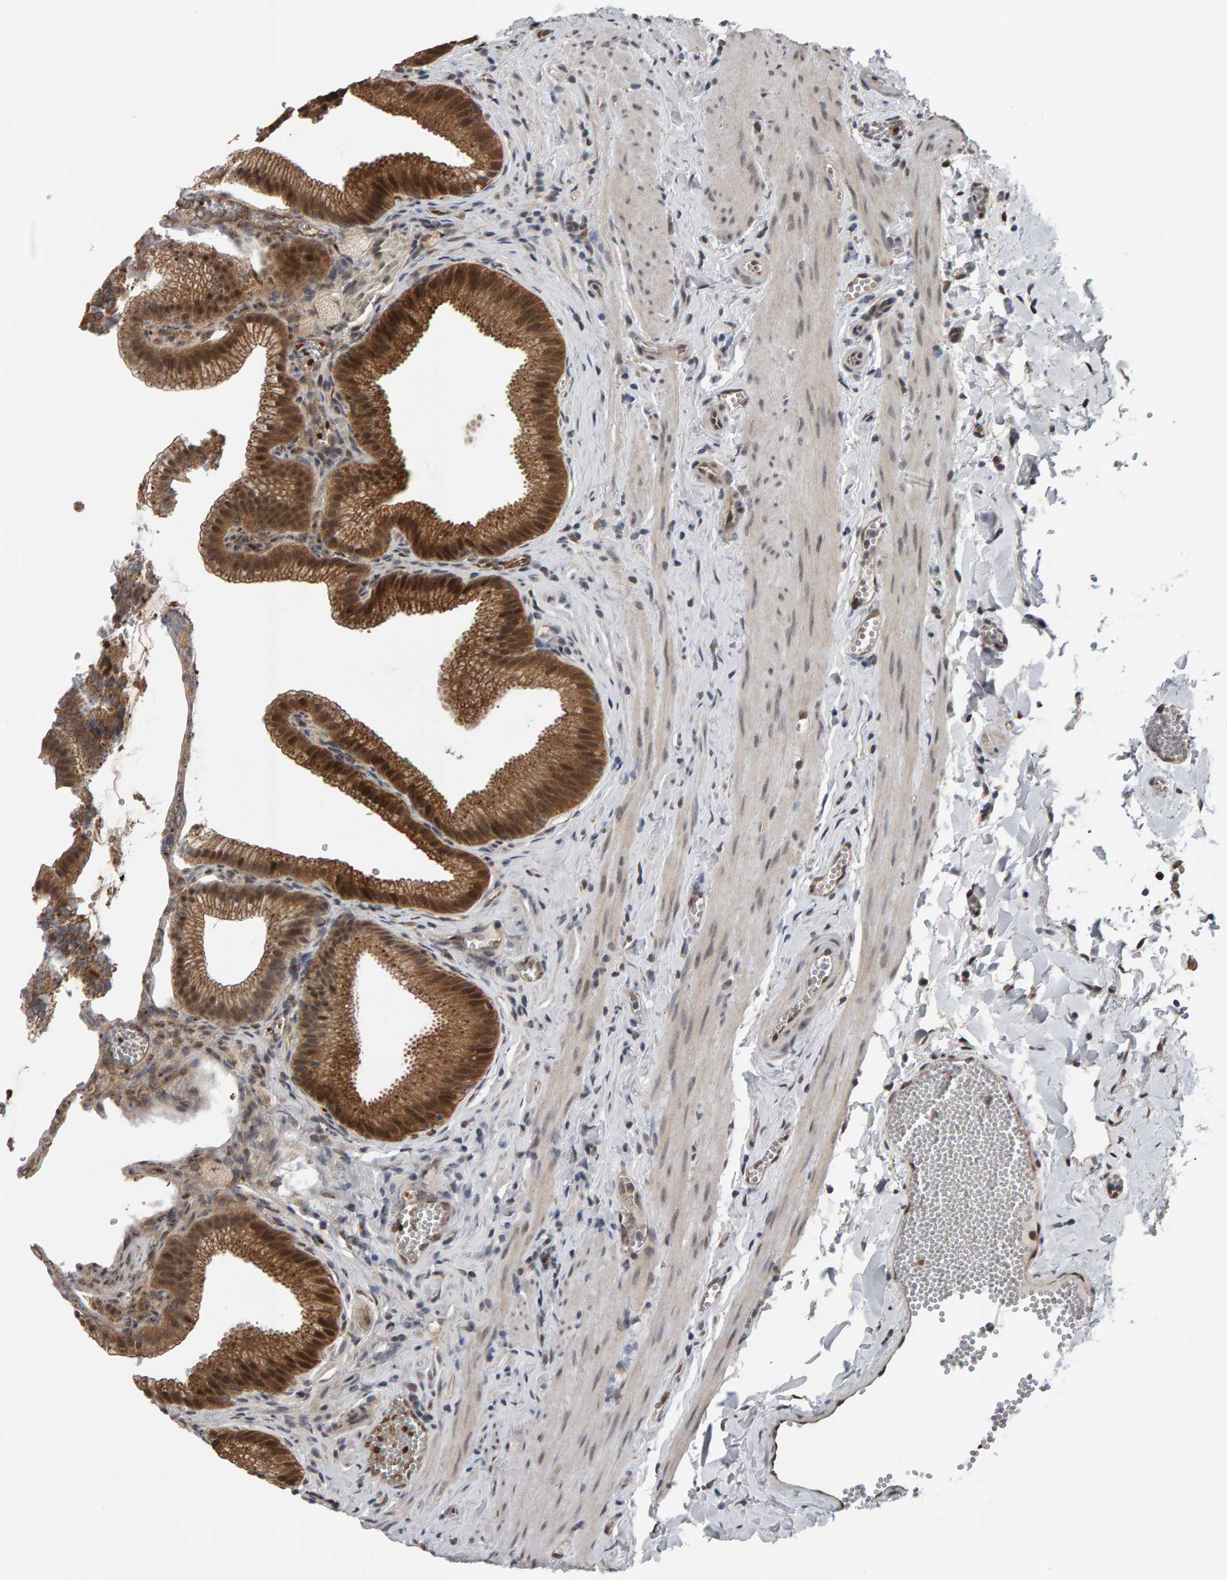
{"staining": {"intensity": "moderate", "quantity": ">75%", "location": "cytoplasmic/membranous,nuclear"}, "tissue": "gallbladder", "cell_type": "Glandular cells", "image_type": "normal", "snomed": [{"axis": "morphology", "description": "Normal tissue, NOS"}, {"axis": "topography", "description": "Gallbladder"}], "caption": "Immunohistochemical staining of benign human gallbladder shows moderate cytoplasmic/membranous,nuclear protein positivity in approximately >75% of glandular cells. Using DAB (brown) and hematoxylin (blue) stains, captured at high magnification using brightfield microscopy.", "gene": "COASY", "patient": {"sex": "male", "age": 38}}